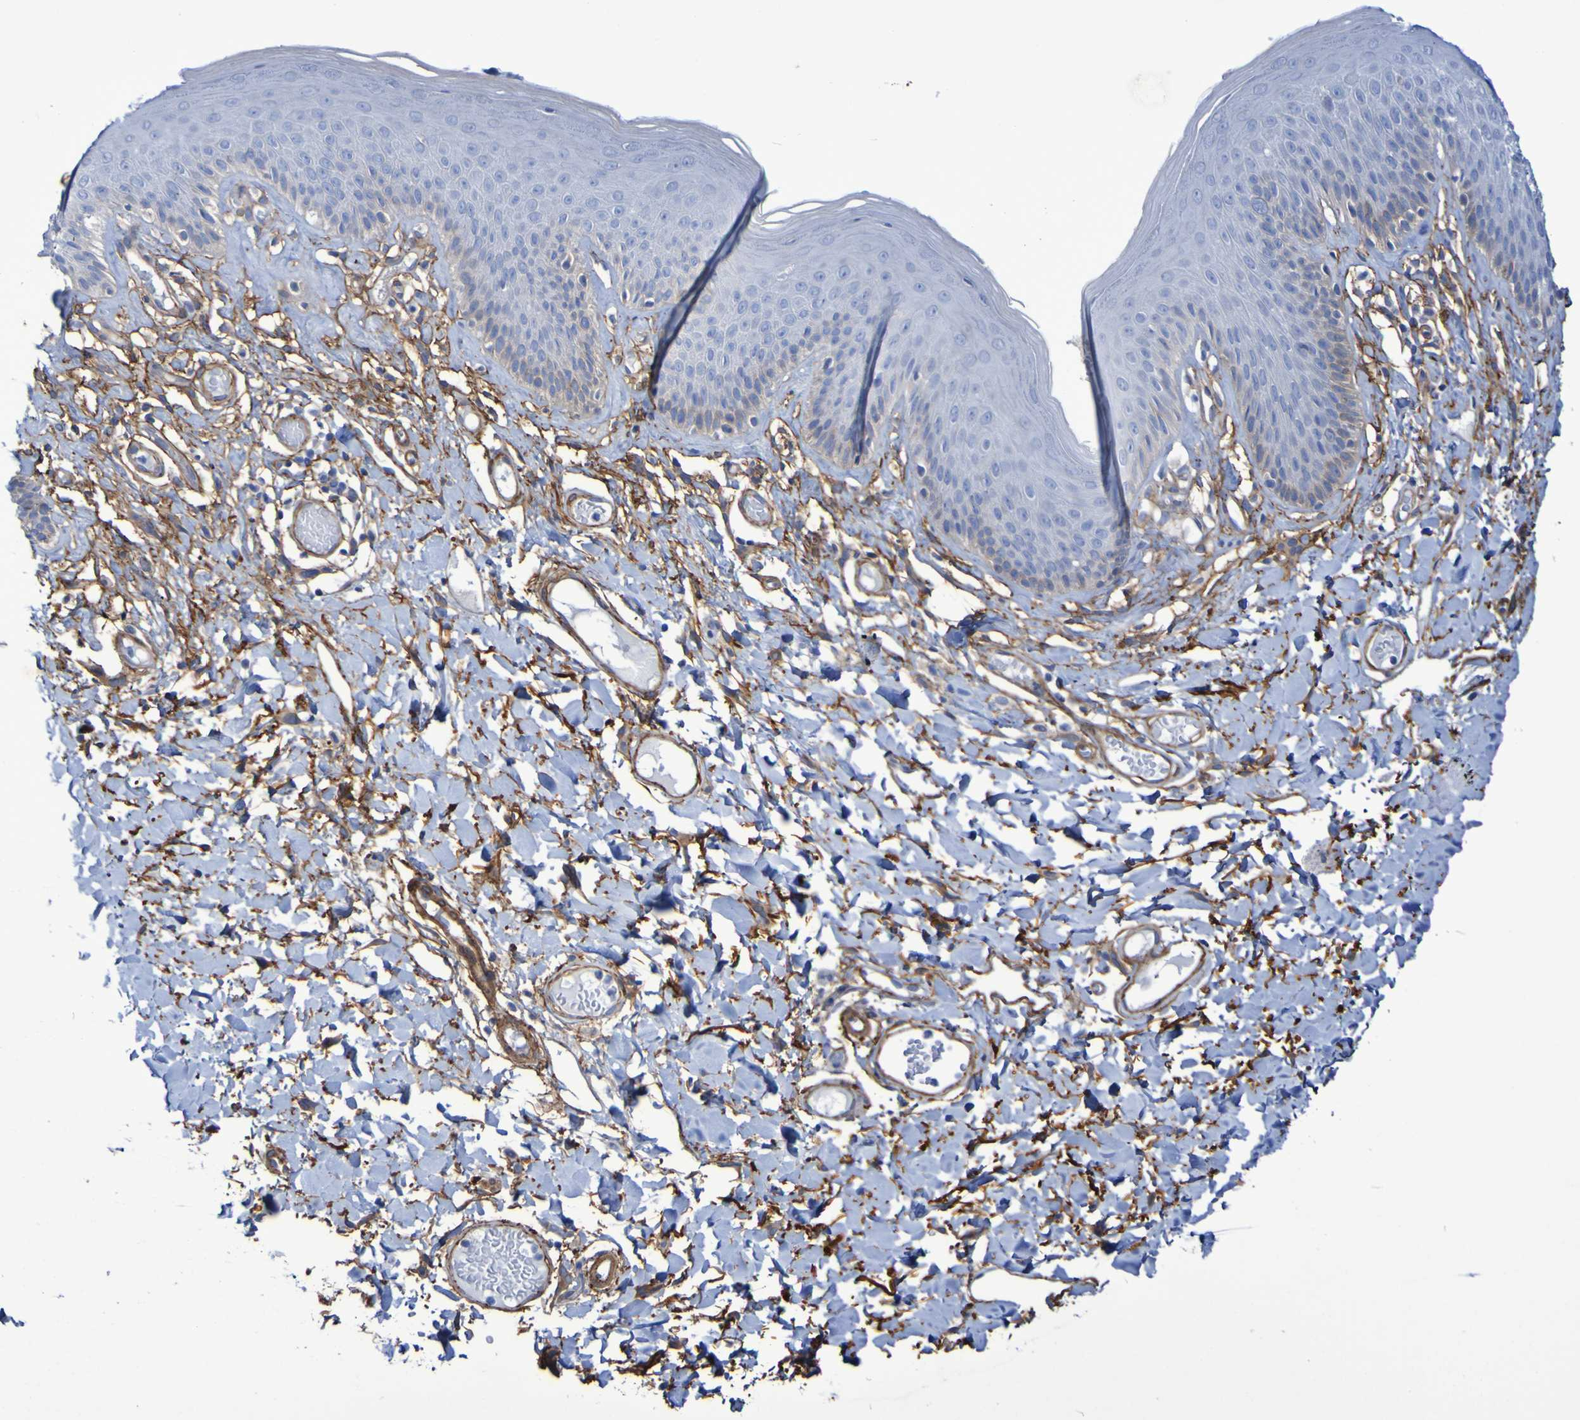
{"staining": {"intensity": "weak", "quantity": "<25%", "location": "cytoplasmic/membranous"}, "tissue": "skin", "cell_type": "Epidermal cells", "image_type": "normal", "snomed": [{"axis": "morphology", "description": "Normal tissue, NOS"}, {"axis": "topography", "description": "Vulva"}], "caption": "A high-resolution photomicrograph shows immunohistochemistry (IHC) staining of normal skin, which displays no significant staining in epidermal cells.", "gene": "LPP", "patient": {"sex": "female", "age": 73}}